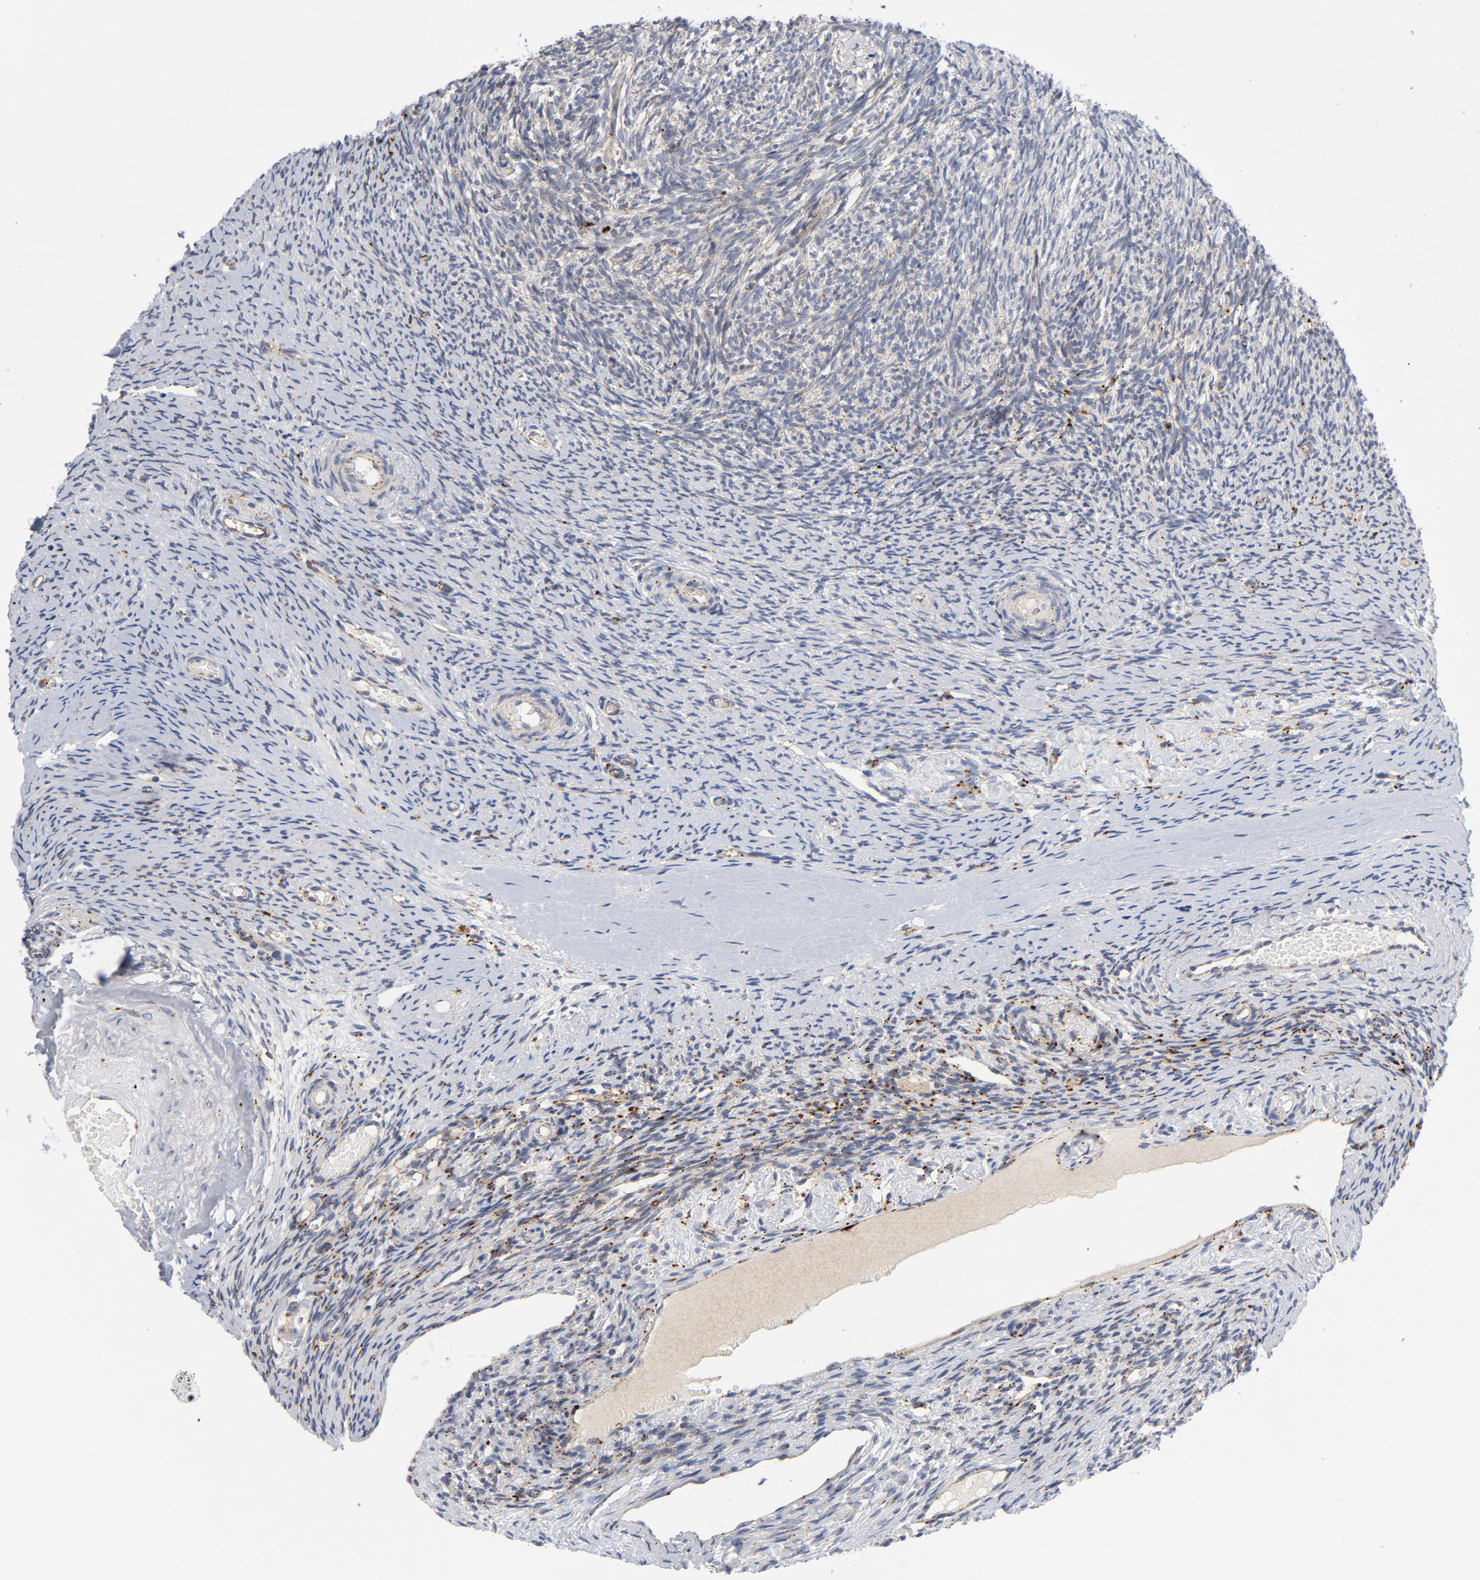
{"staining": {"intensity": "moderate", "quantity": "<25%", "location": "cytoplasmic/membranous"}, "tissue": "ovary", "cell_type": "Ovarian stroma cells", "image_type": "normal", "snomed": [{"axis": "morphology", "description": "Normal tissue, NOS"}, {"axis": "topography", "description": "Ovary"}], "caption": "Ovarian stroma cells demonstrate low levels of moderate cytoplasmic/membranous positivity in about <25% of cells in normal ovary.", "gene": "AKT2", "patient": {"sex": "female", "age": 60}}